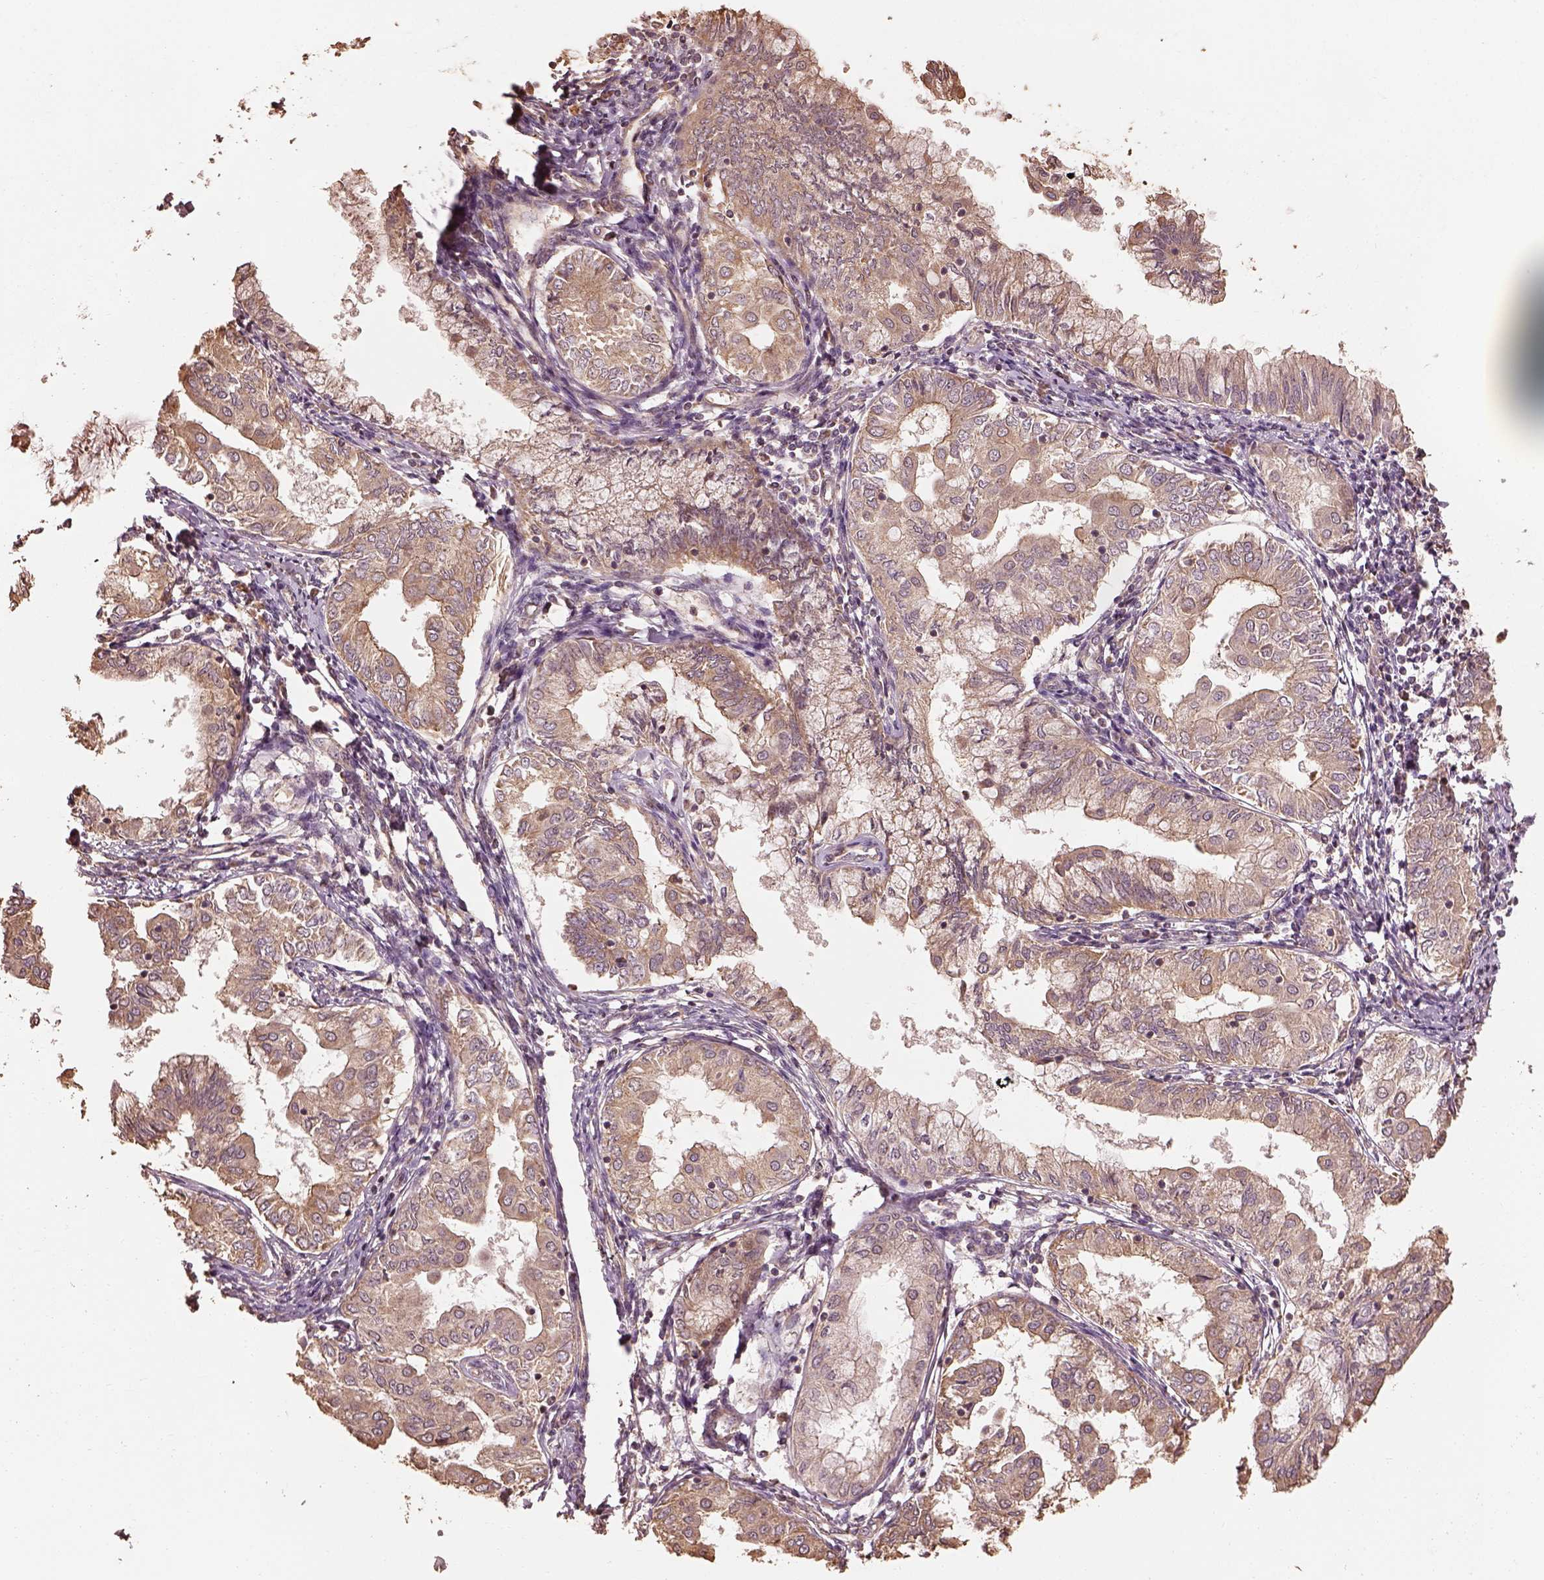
{"staining": {"intensity": "moderate", "quantity": "25%-75%", "location": "cytoplasmic/membranous"}, "tissue": "endometrial cancer", "cell_type": "Tumor cells", "image_type": "cancer", "snomed": [{"axis": "morphology", "description": "Adenocarcinoma, NOS"}, {"axis": "topography", "description": "Endometrium"}], "caption": "Protein expression analysis of human endometrial cancer (adenocarcinoma) reveals moderate cytoplasmic/membranous expression in about 25%-75% of tumor cells.", "gene": "METTL4", "patient": {"sex": "female", "age": 68}}